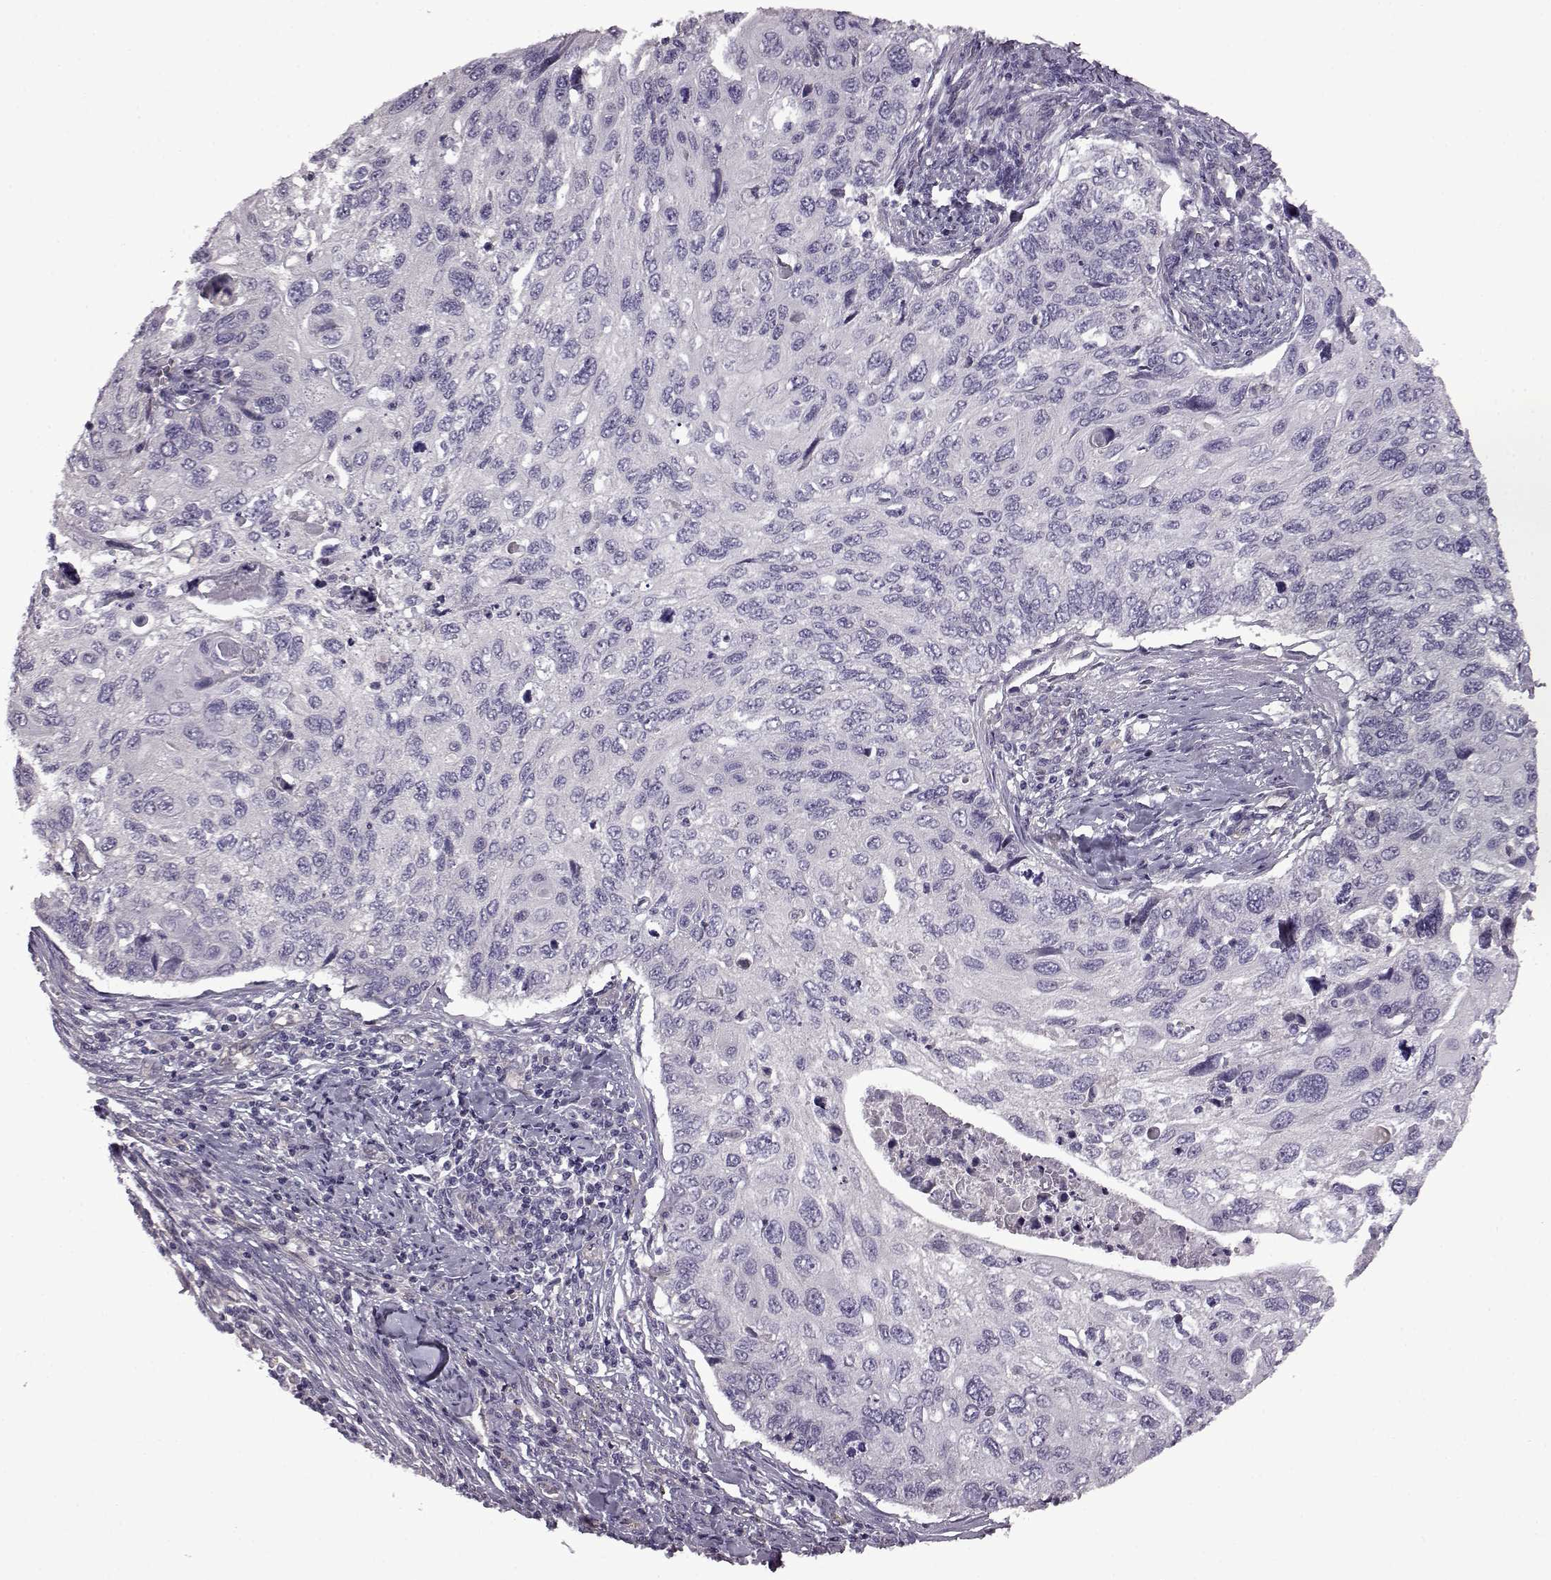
{"staining": {"intensity": "negative", "quantity": "none", "location": "none"}, "tissue": "cervical cancer", "cell_type": "Tumor cells", "image_type": "cancer", "snomed": [{"axis": "morphology", "description": "Squamous cell carcinoma, NOS"}, {"axis": "topography", "description": "Cervix"}], "caption": "There is no significant positivity in tumor cells of squamous cell carcinoma (cervical).", "gene": "EDDM3B", "patient": {"sex": "female", "age": 70}}